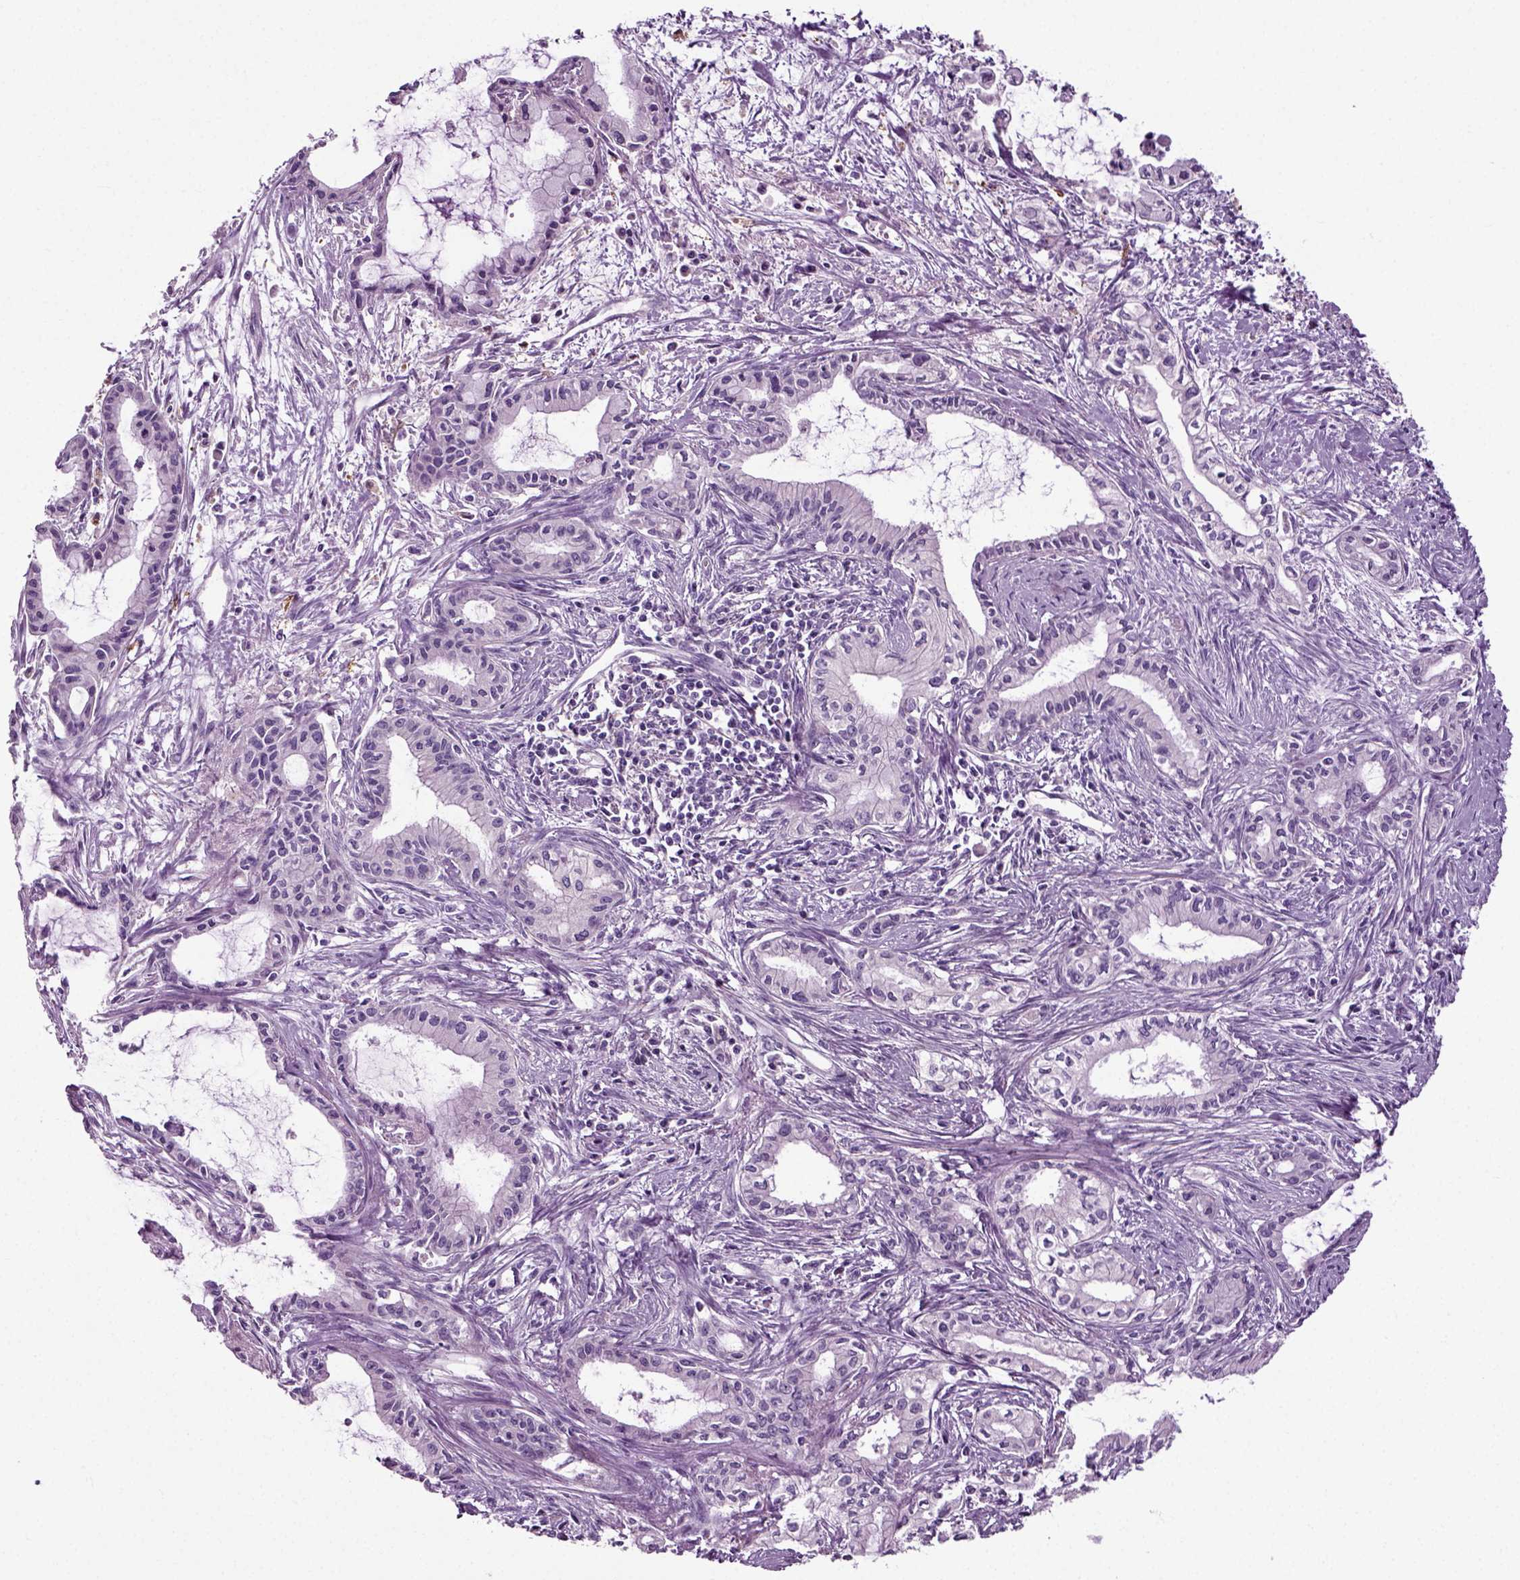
{"staining": {"intensity": "negative", "quantity": "none", "location": "none"}, "tissue": "pancreatic cancer", "cell_type": "Tumor cells", "image_type": "cancer", "snomed": [{"axis": "morphology", "description": "Adenocarcinoma, NOS"}, {"axis": "topography", "description": "Pancreas"}], "caption": "Protein analysis of pancreatic adenocarcinoma reveals no significant positivity in tumor cells. (DAB immunohistochemistry (IHC) visualized using brightfield microscopy, high magnification).", "gene": "DNAH10", "patient": {"sex": "male", "age": 48}}